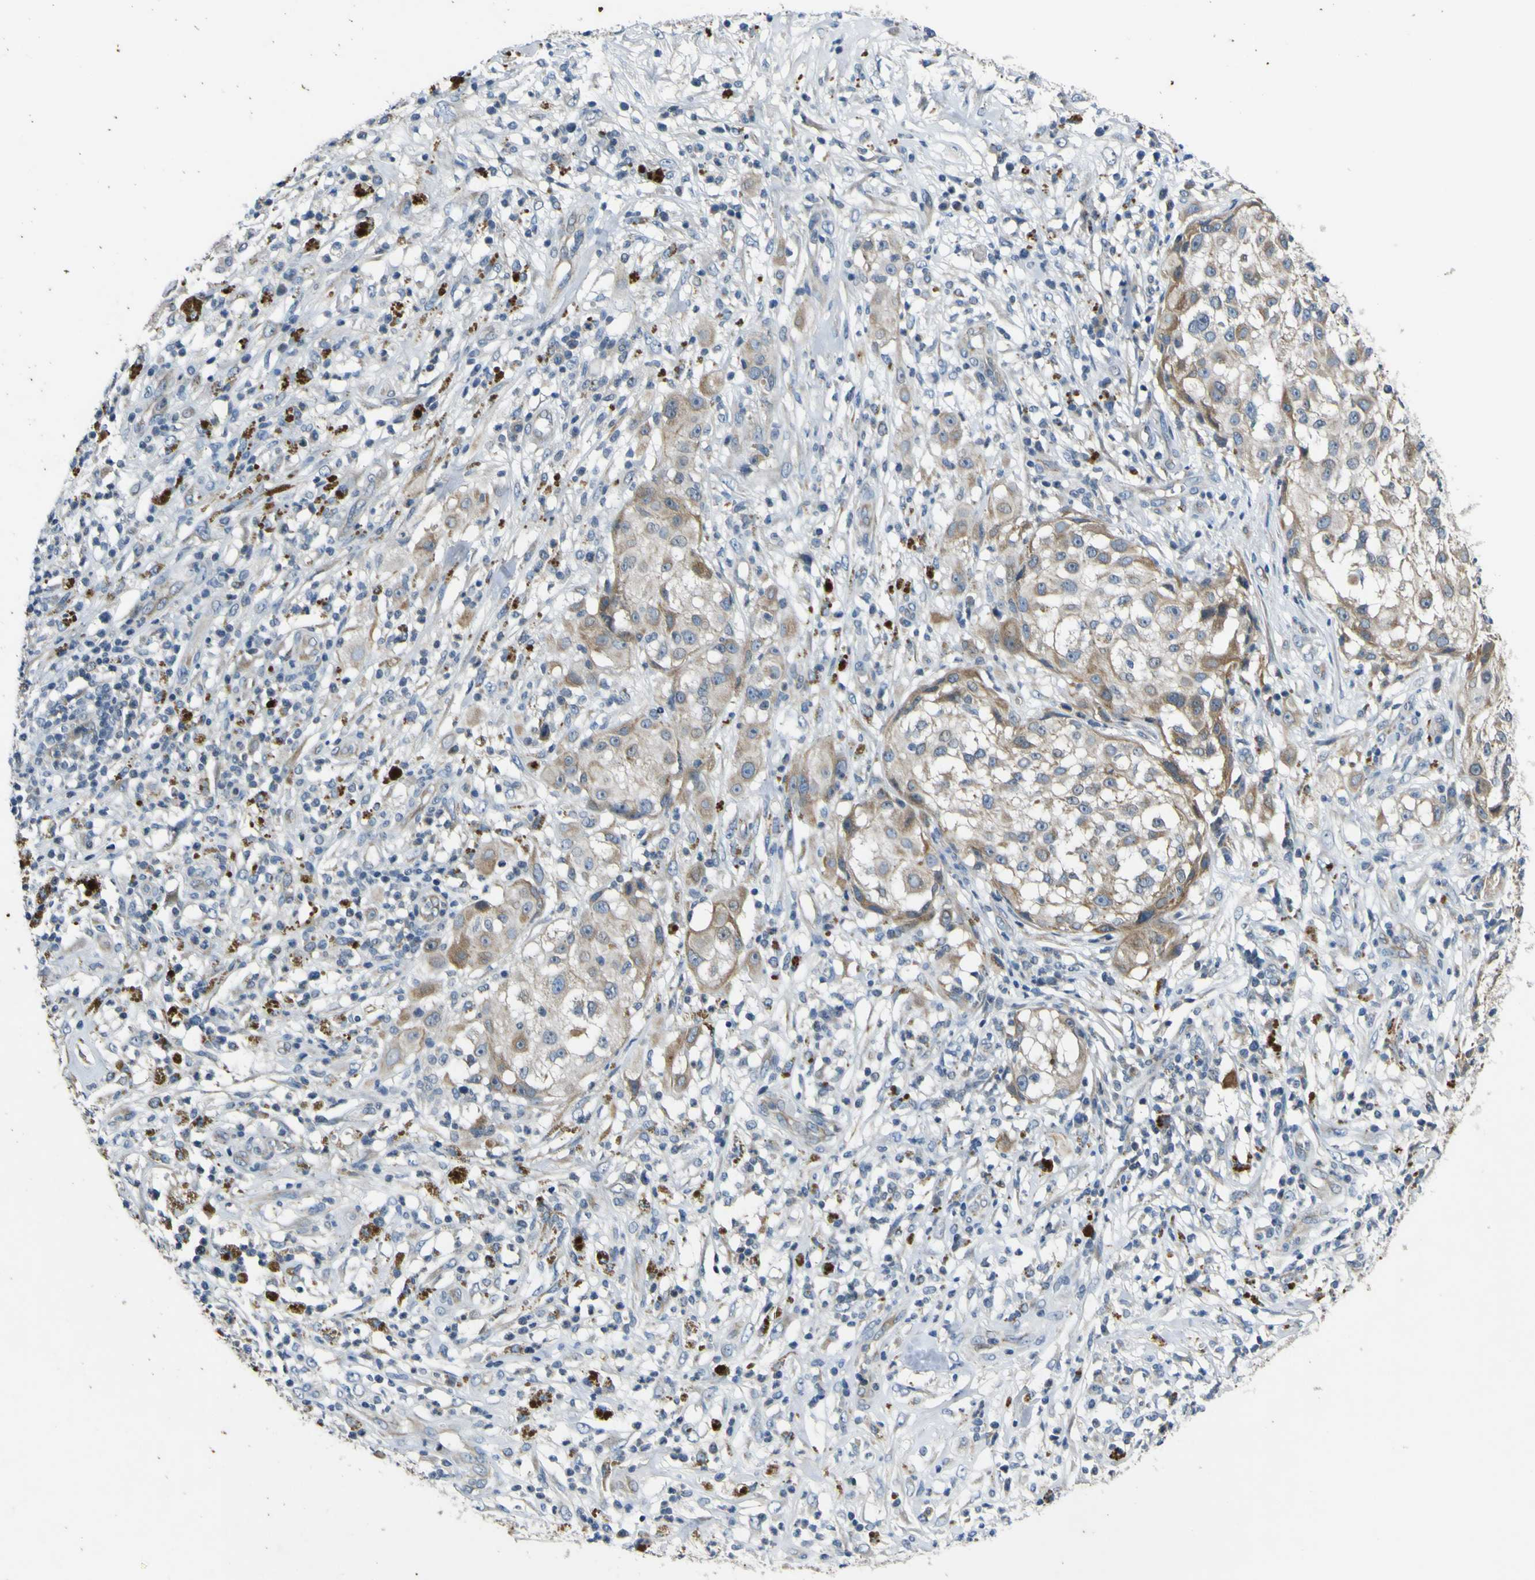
{"staining": {"intensity": "moderate", "quantity": "<25%", "location": "cytoplasmic/membranous"}, "tissue": "melanoma", "cell_type": "Tumor cells", "image_type": "cancer", "snomed": [{"axis": "morphology", "description": "Necrosis, NOS"}, {"axis": "morphology", "description": "Malignant melanoma, NOS"}, {"axis": "topography", "description": "Skin"}], "caption": "This micrograph exhibits malignant melanoma stained with immunohistochemistry (IHC) to label a protein in brown. The cytoplasmic/membranous of tumor cells show moderate positivity for the protein. Nuclei are counter-stained blue.", "gene": "LDLR", "patient": {"sex": "female", "age": 87}}